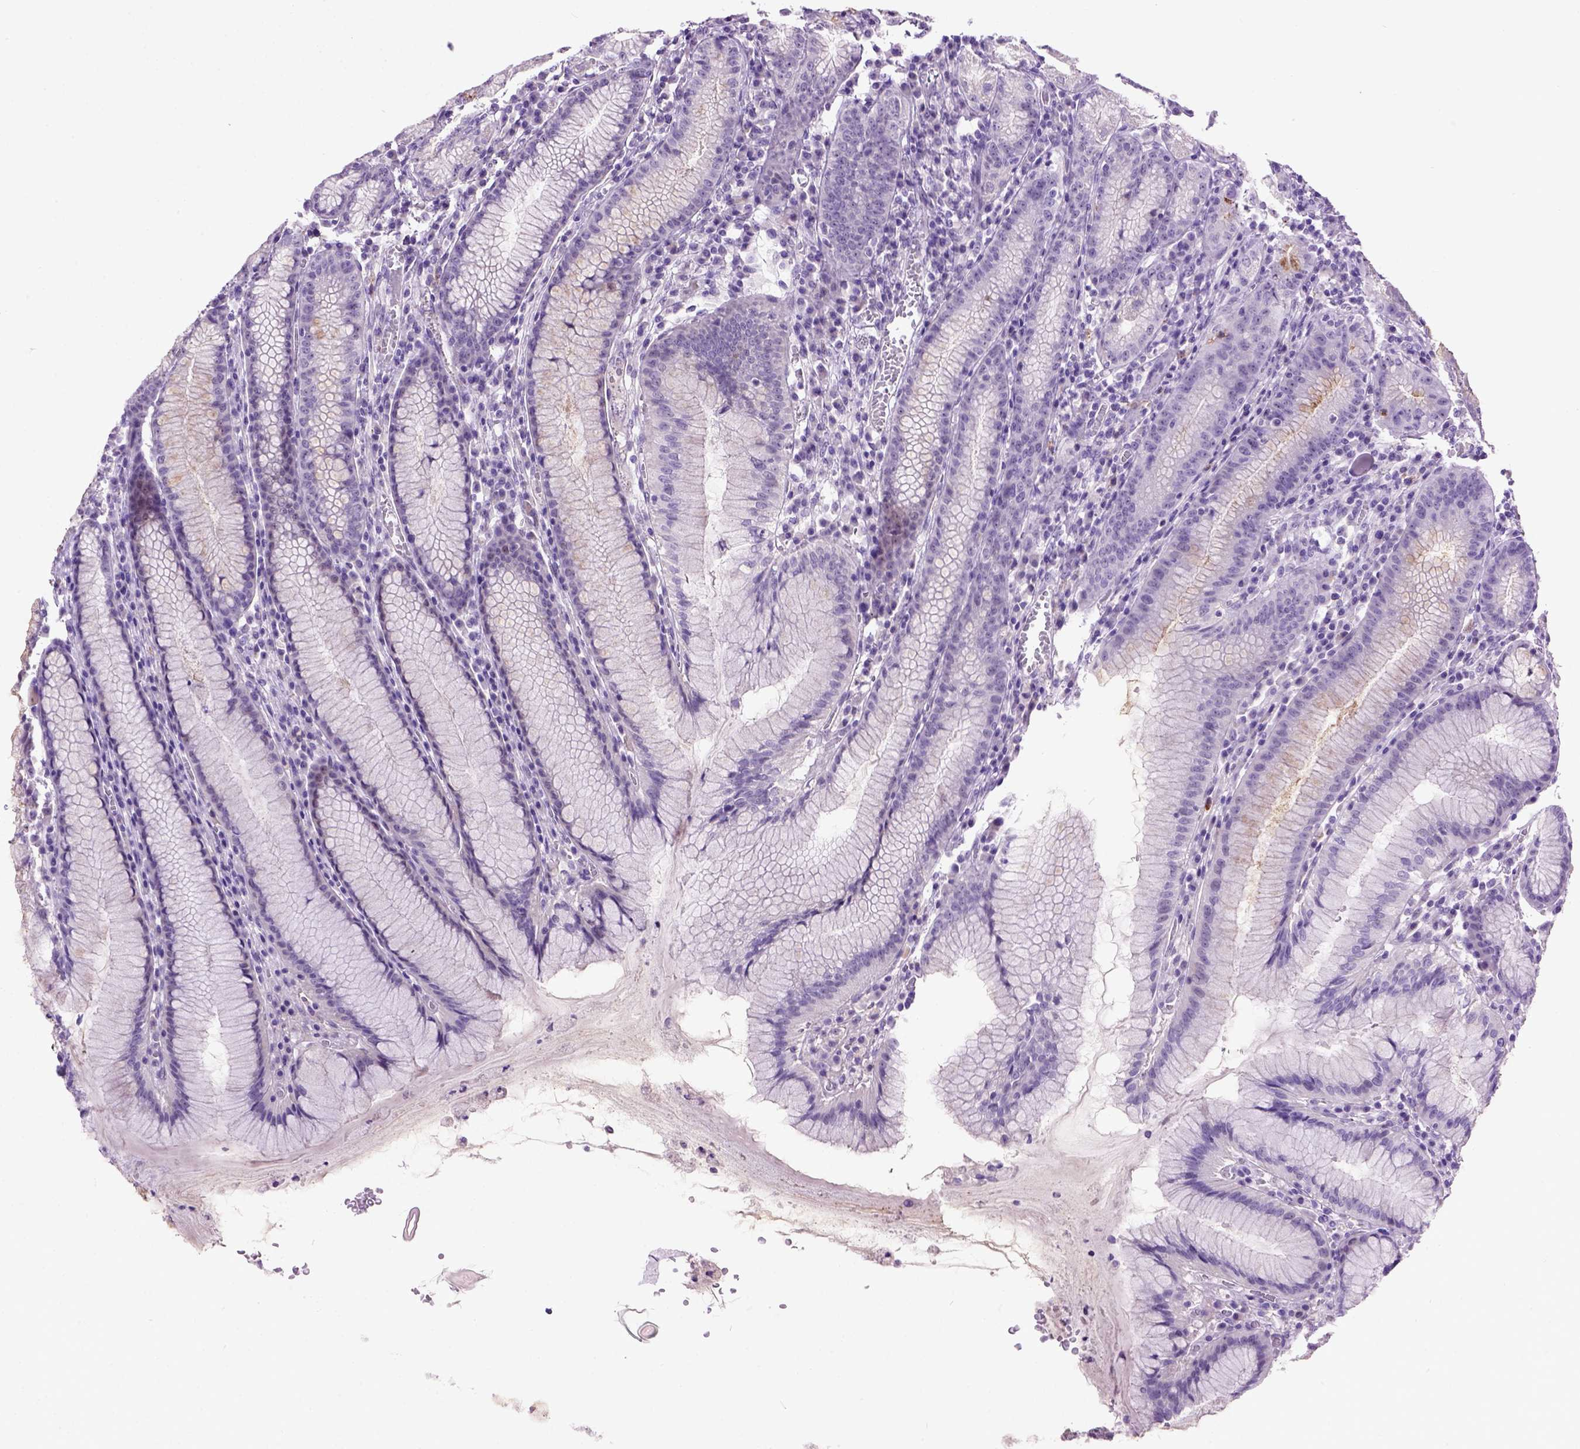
{"staining": {"intensity": "weak", "quantity": "<25%", "location": "cytoplasmic/membranous"}, "tissue": "stomach", "cell_type": "Glandular cells", "image_type": "normal", "snomed": [{"axis": "morphology", "description": "Normal tissue, NOS"}, {"axis": "topography", "description": "Stomach"}], "caption": "Immunohistochemistry image of normal human stomach stained for a protein (brown), which exhibits no positivity in glandular cells. (Brightfield microscopy of DAB immunohistochemistry (IHC) at high magnification).", "gene": "MAPT", "patient": {"sex": "male", "age": 55}}